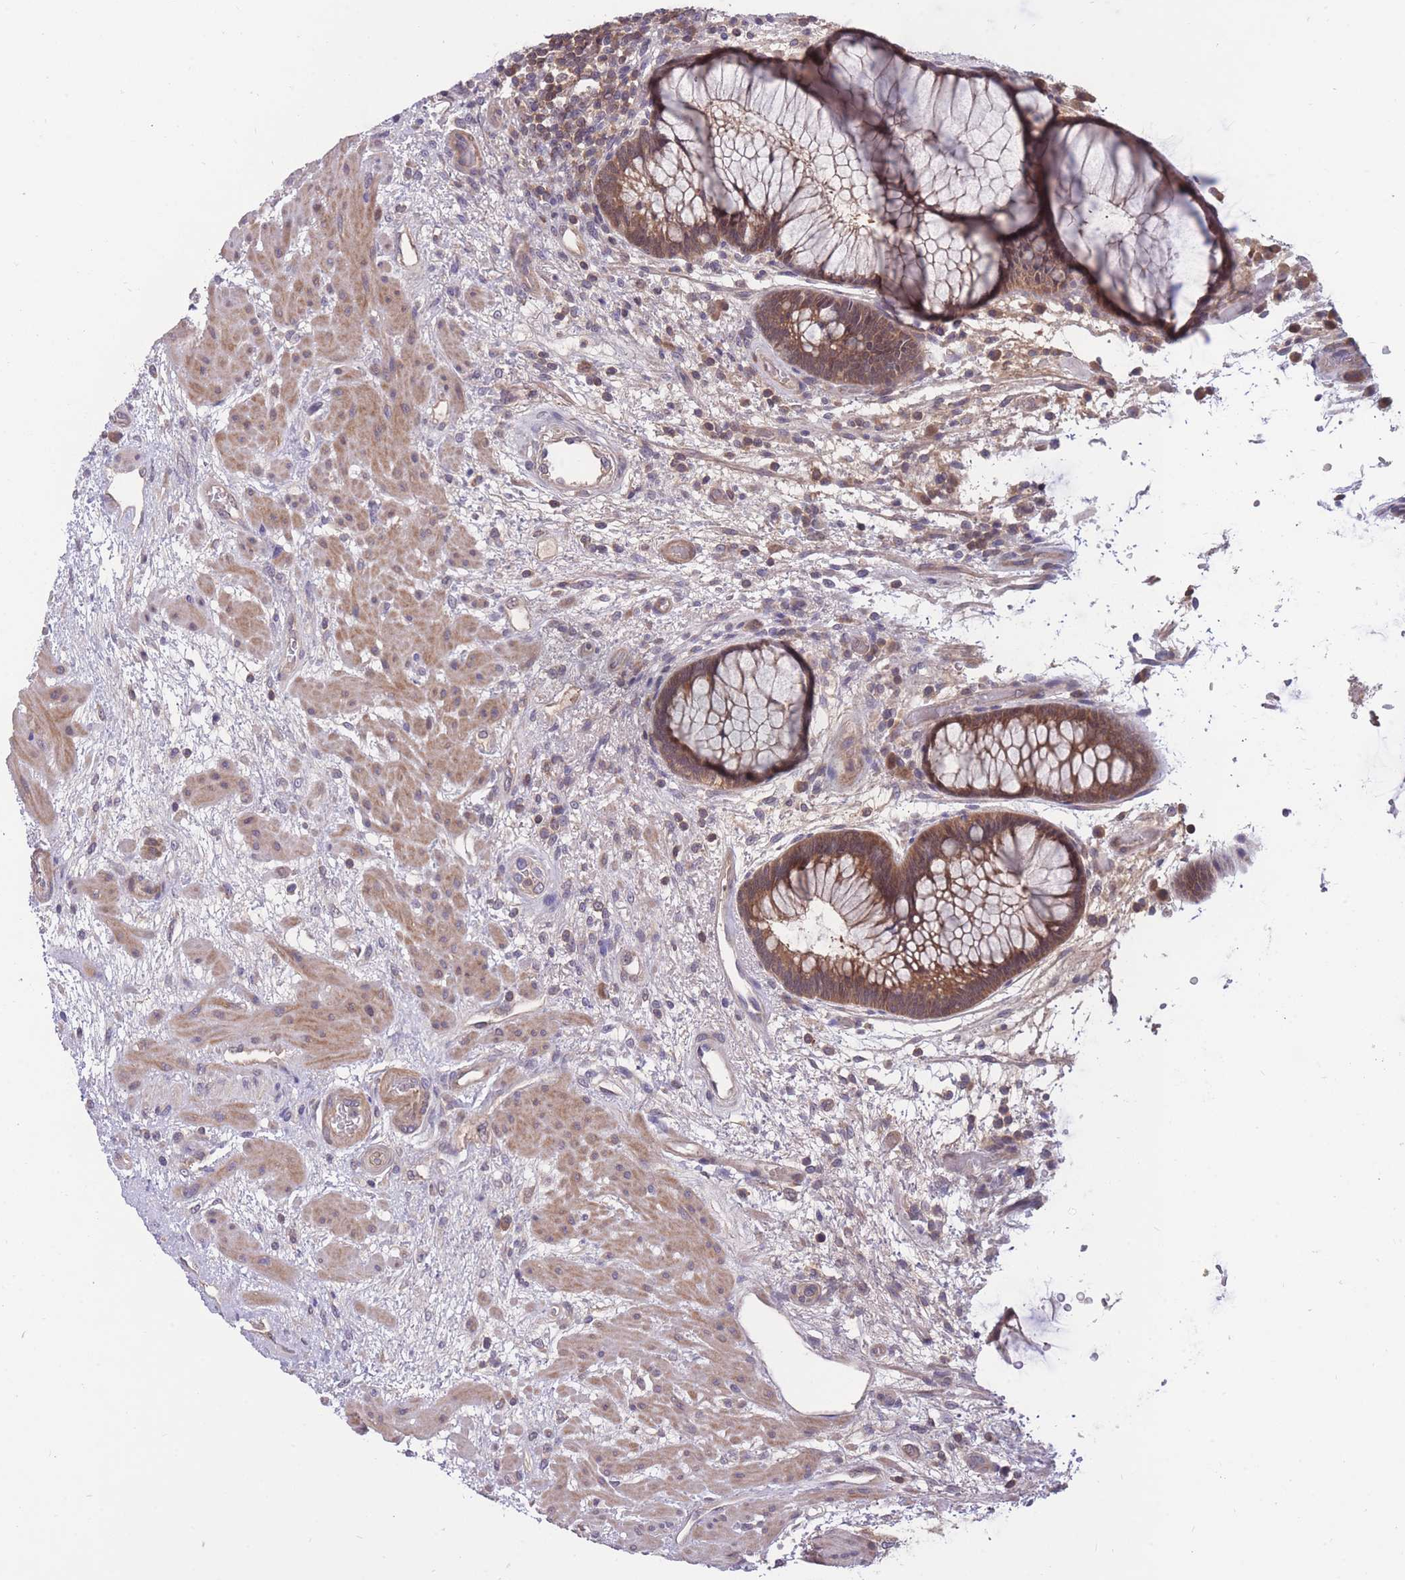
{"staining": {"intensity": "moderate", "quantity": ">75%", "location": "cytoplasmic/membranous"}, "tissue": "rectum", "cell_type": "Glandular cells", "image_type": "normal", "snomed": [{"axis": "morphology", "description": "Normal tissue, NOS"}, {"axis": "topography", "description": "Rectum"}], "caption": "Immunohistochemical staining of normal human rectum demonstrates medium levels of moderate cytoplasmic/membranous staining in approximately >75% of glandular cells.", "gene": "UBE2NL", "patient": {"sex": "male", "age": 51}}